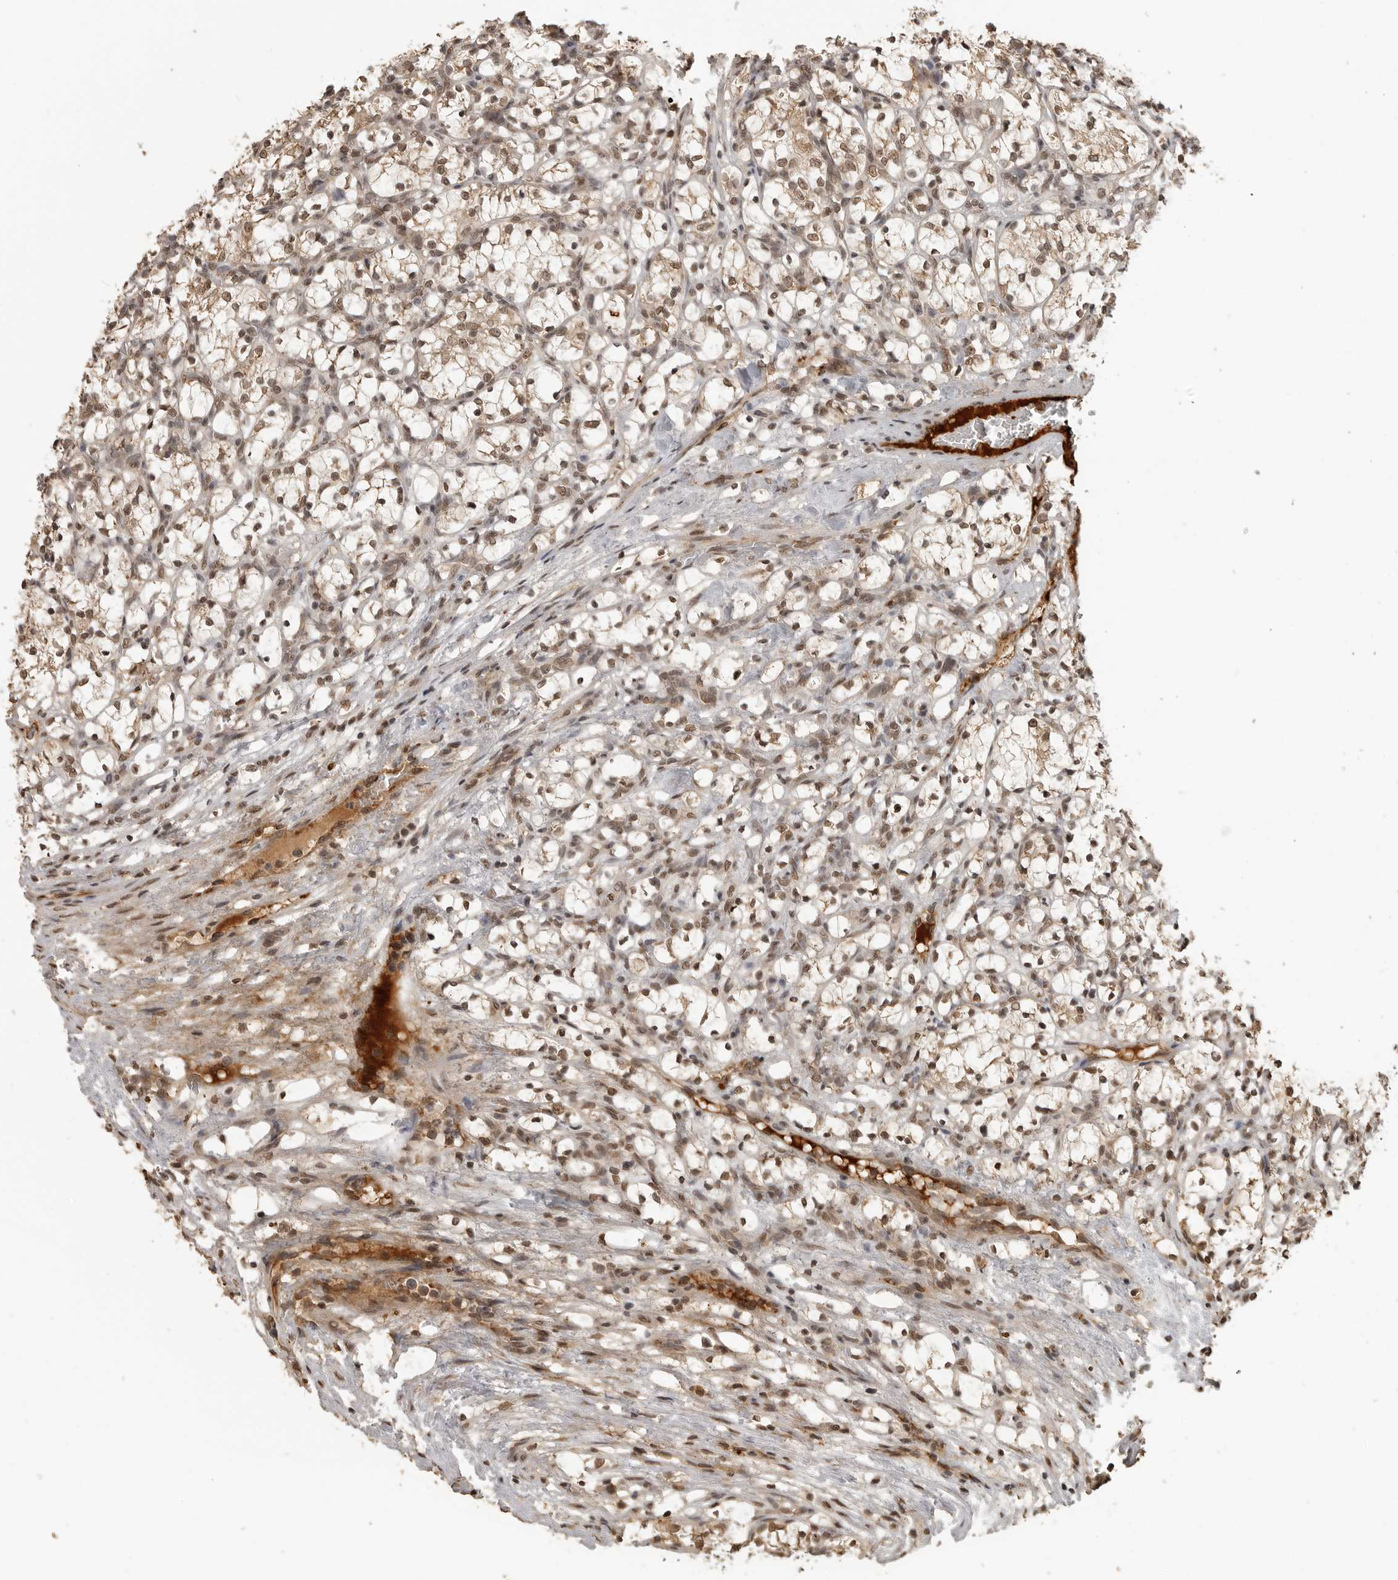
{"staining": {"intensity": "moderate", "quantity": ">75%", "location": "nuclear"}, "tissue": "renal cancer", "cell_type": "Tumor cells", "image_type": "cancer", "snomed": [{"axis": "morphology", "description": "Adenocarcinoma, NOS"}, {"axis": "topography", "description": "Kidney"}], "caption": "The image reveals immunohistochemical staining of renal cancer (adenocarcinoma). There is moderate nuclear staining is identified in approximately >75% of tumor cells. (DAB IHC, brown staining for protein, blue staining for nuclei).", "gene": "CLOCK", "patient": {"sex": "female", "age": 69}}